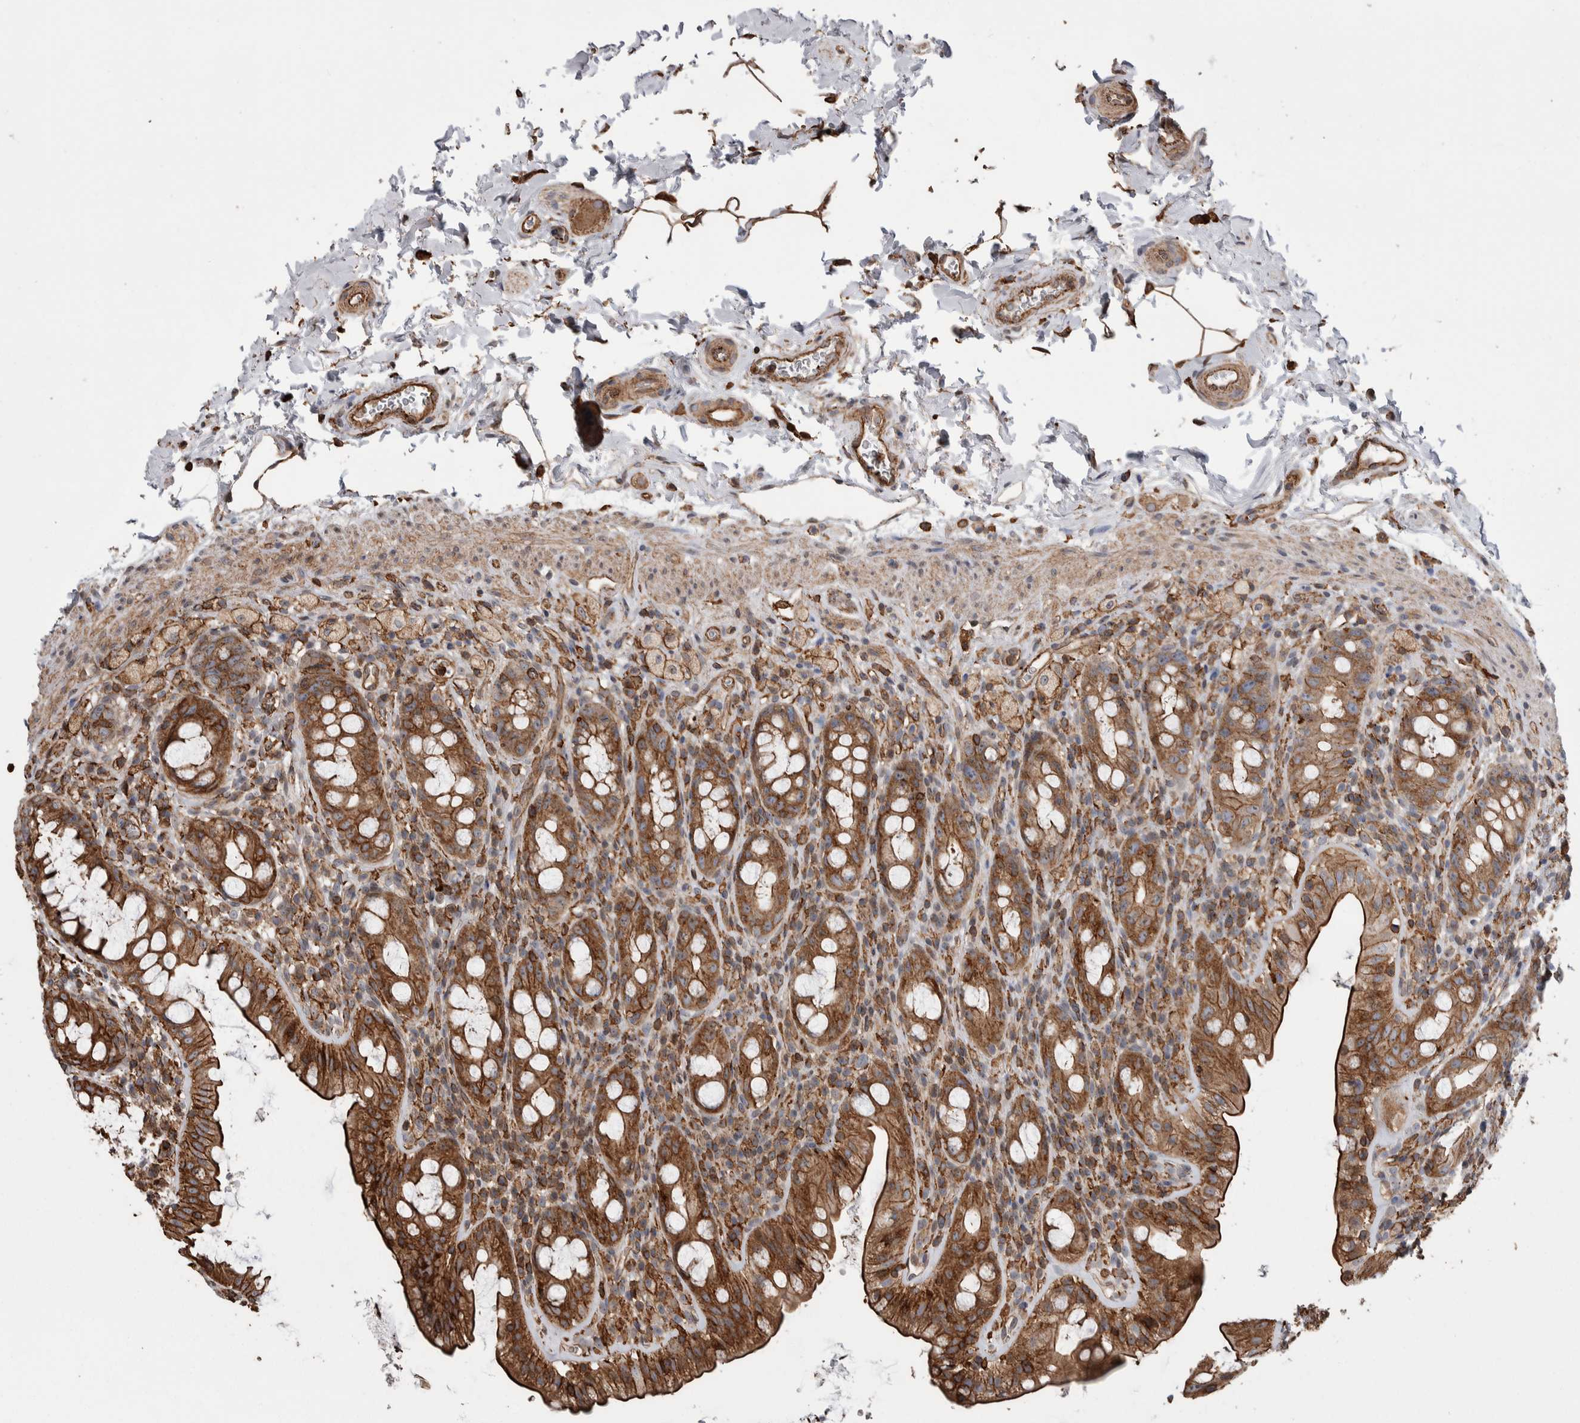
{"staining": {"intensity": "moderate", "quantity": ">75%", "location": "cytoplasmic/membranous"}, "tissue": "rectum", "cell_type": "Glandular cells", "image_type": "normal", "snomed": [{"axis": "morphology", "description": "Normal tissue, NOS"}, {"axis": "topography", "description": "Rectum"}], "caption": "A high-resolution micrograph shows IHC staining of normal rectum, which demonstrates moderate cytoplasmic/membranous positivity in about >75% of glandular cells.", "gene": "ENPP2", "patient": {"sex": "male", "age": 44}}